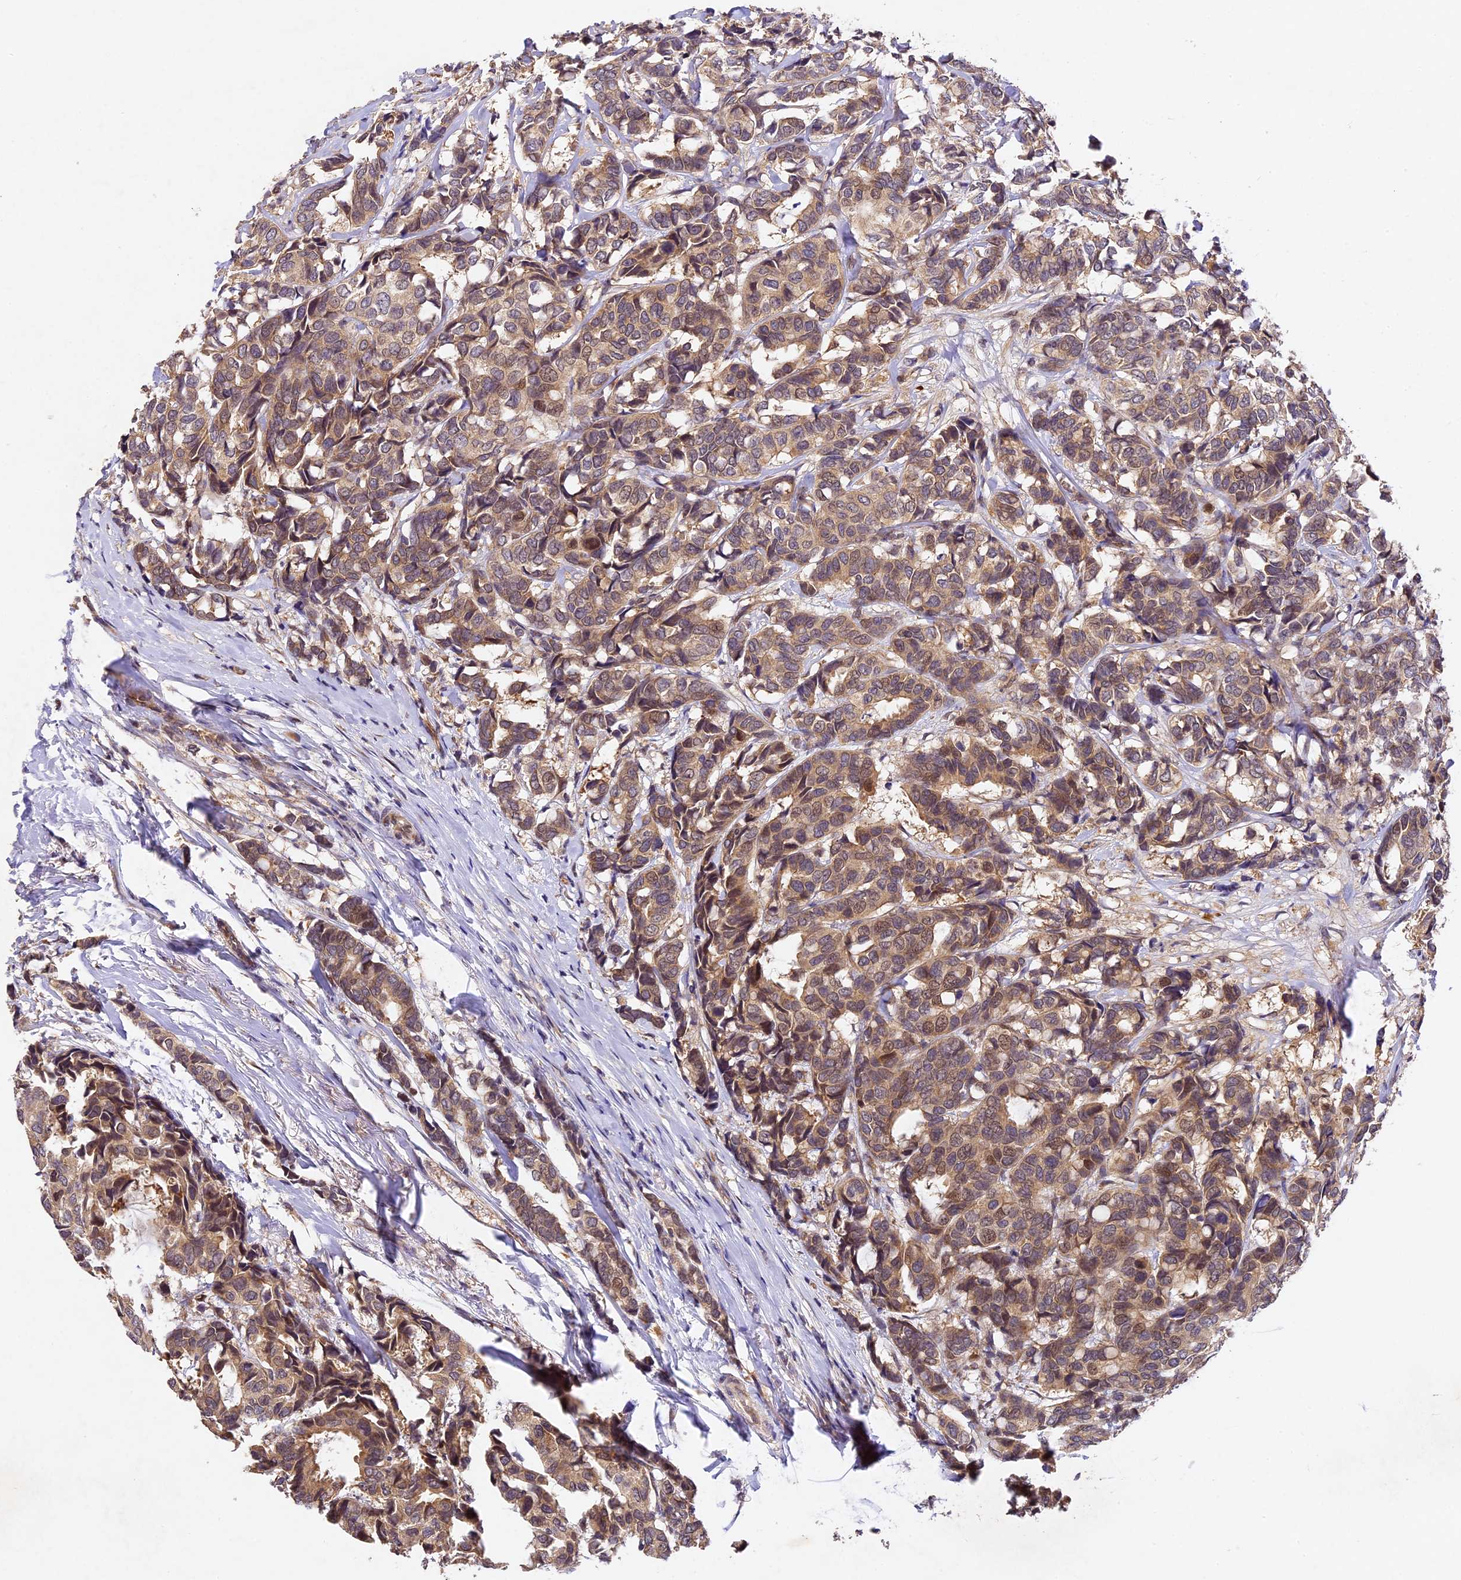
{"staining": {"intensity": "weak", "quantity": ">75%", "location": "cytoplasmic/membranous,nuclear"}, "tissue": "breast cancer", "cell_type": "Tumor cells", "image_type": "cancer", "snomed": [{"axis": "morphology", "description": "Duct carcinoma"}, {"axis": "topography", "description": "Breast"}], "caption": "Protein staining of breast cancer (intraductal carcinoma) tissue reveals weak cytoplasmic/membranous and nuclear expression in approximately >75% of tumor cells.", "gene": "TMEM39B", "patient": {"sex": "female", "age": 87}}